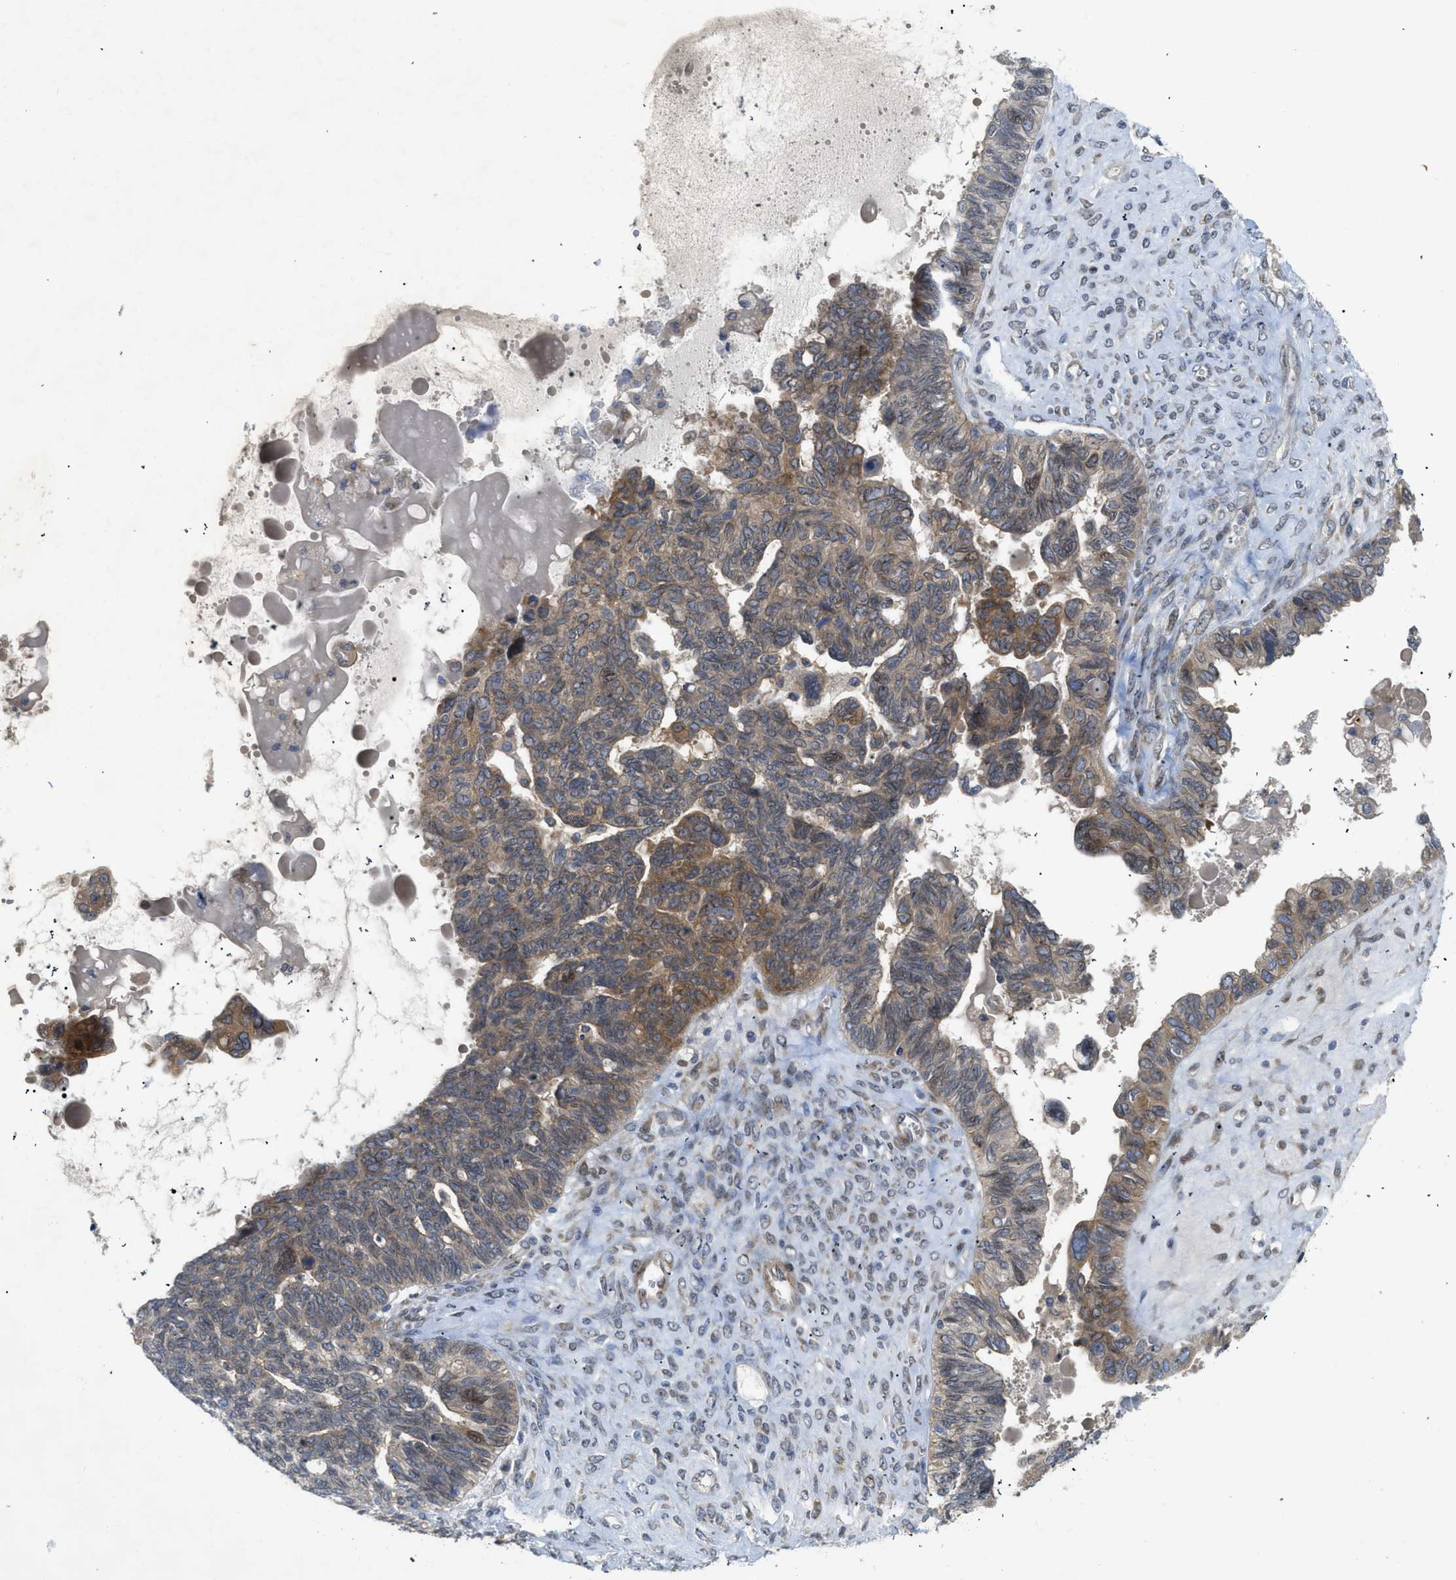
{"staining": {"intensity": "moderate", "quantity": "25%-75%", "location": "cytoplasmic/membranous"}, "tissue": "ovarian cancer", "cell_type": "Tumor cells", "image_type": "cancer", "snomed": [{"axis": "morphology", "description": "Cystadenocarcinoma, serous, NOS"}, {"axis": "topography", "description": "Ovary"}], "caption": "Immunohistochemistry (IHC) photomicrograph of neoplastic tissue: serous cystadenocarcinoma (ovarian) stained using IHC reveals medium levels of moderate protein expression localized specifically in the cytoplasmic/membranous of tumor cells, appearing as a cytoplasmic/membranous brown color.", "gene": "EIF2AK3", "patient": {"sex": "female", "age": 79}}